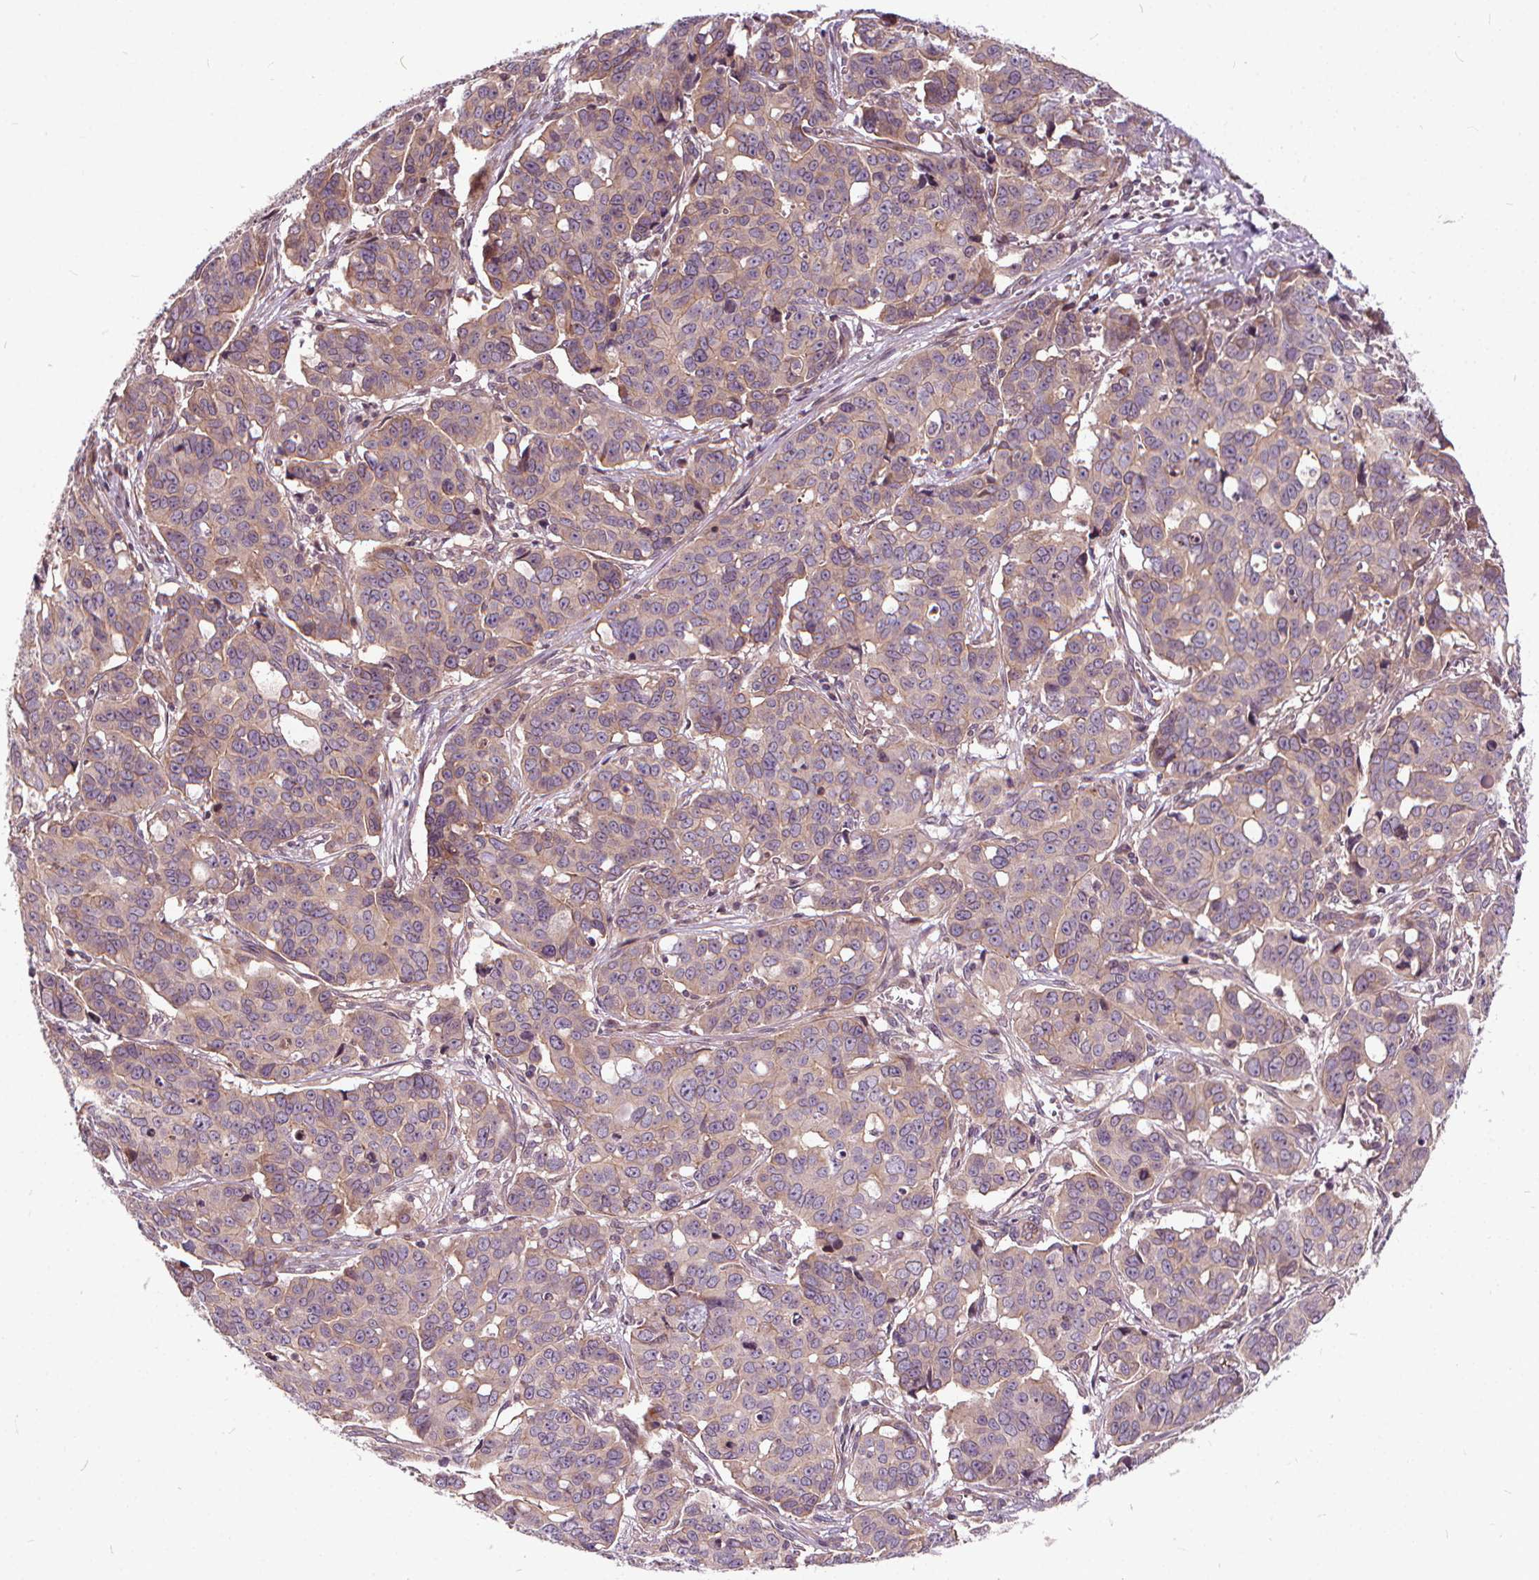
{"staining": {"intensity": "moderate", "quantity": ">75%", "location": "cytoplasmic/membranous"}, "tissue": "ovarian cancer", "cell_type": "Tumor cells", "image_type": "cancer", "snomed": [{"axis": "morphology", "description": "Carcinoma, endometroid"}, {"axis": "topography", "description": "Ovary"}], "caption": "Ovarian endometroid carcinoma was stained to show a protein in brown. There is medium levels of moderate cytoplasmic/membranous staining in approximately >75% of tumor cells. Using DAB (brown) and hematoxylin (blue) stains, captured at high magnification using brightfield microscopy.", "gene": "INPP5E", "patient": {"sex": "female", "age": 78}}